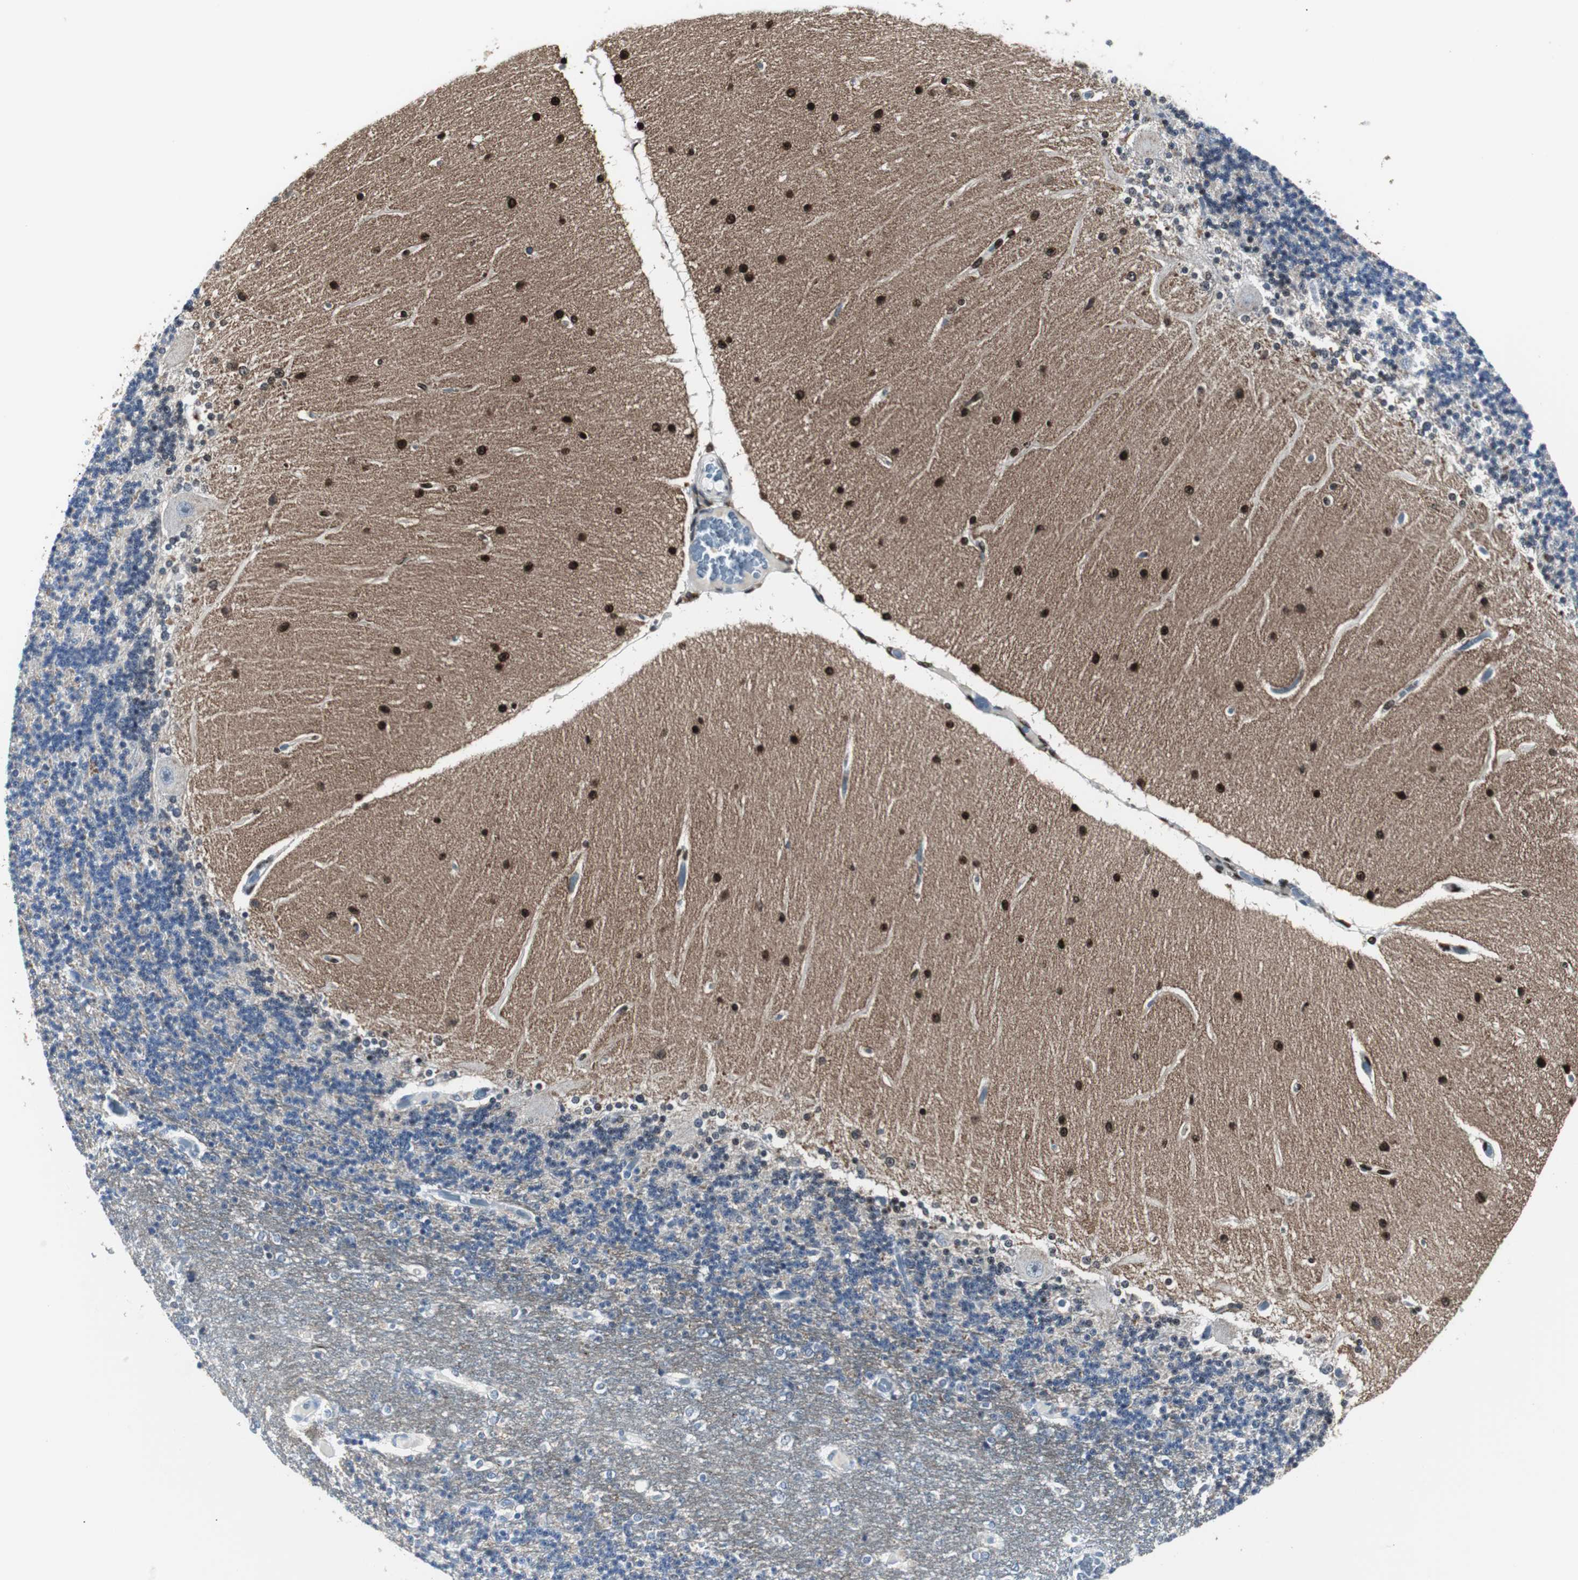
{"staining": {"intensity": "weak", "quantity": "25%-75%", "location": "cytoplasmic/membranous"}, "tissue": "cerebellum", "cell_type": "Cells in granular layer", "image_type": "normal", "snomed": [{"axis": "morphology", "description": "Normal tissue, NOS"}, {"axis": "topography", "description": "Cerebellum"}], "caption": "This is an image of immunohistochemistry (IHC) staining of benign cerebellum, which shows weak positivity in the cytoplasmic/membranous of cells in granular layer.", "gene": "GAP43", "patient": {"sex": "female", "age": 54}}